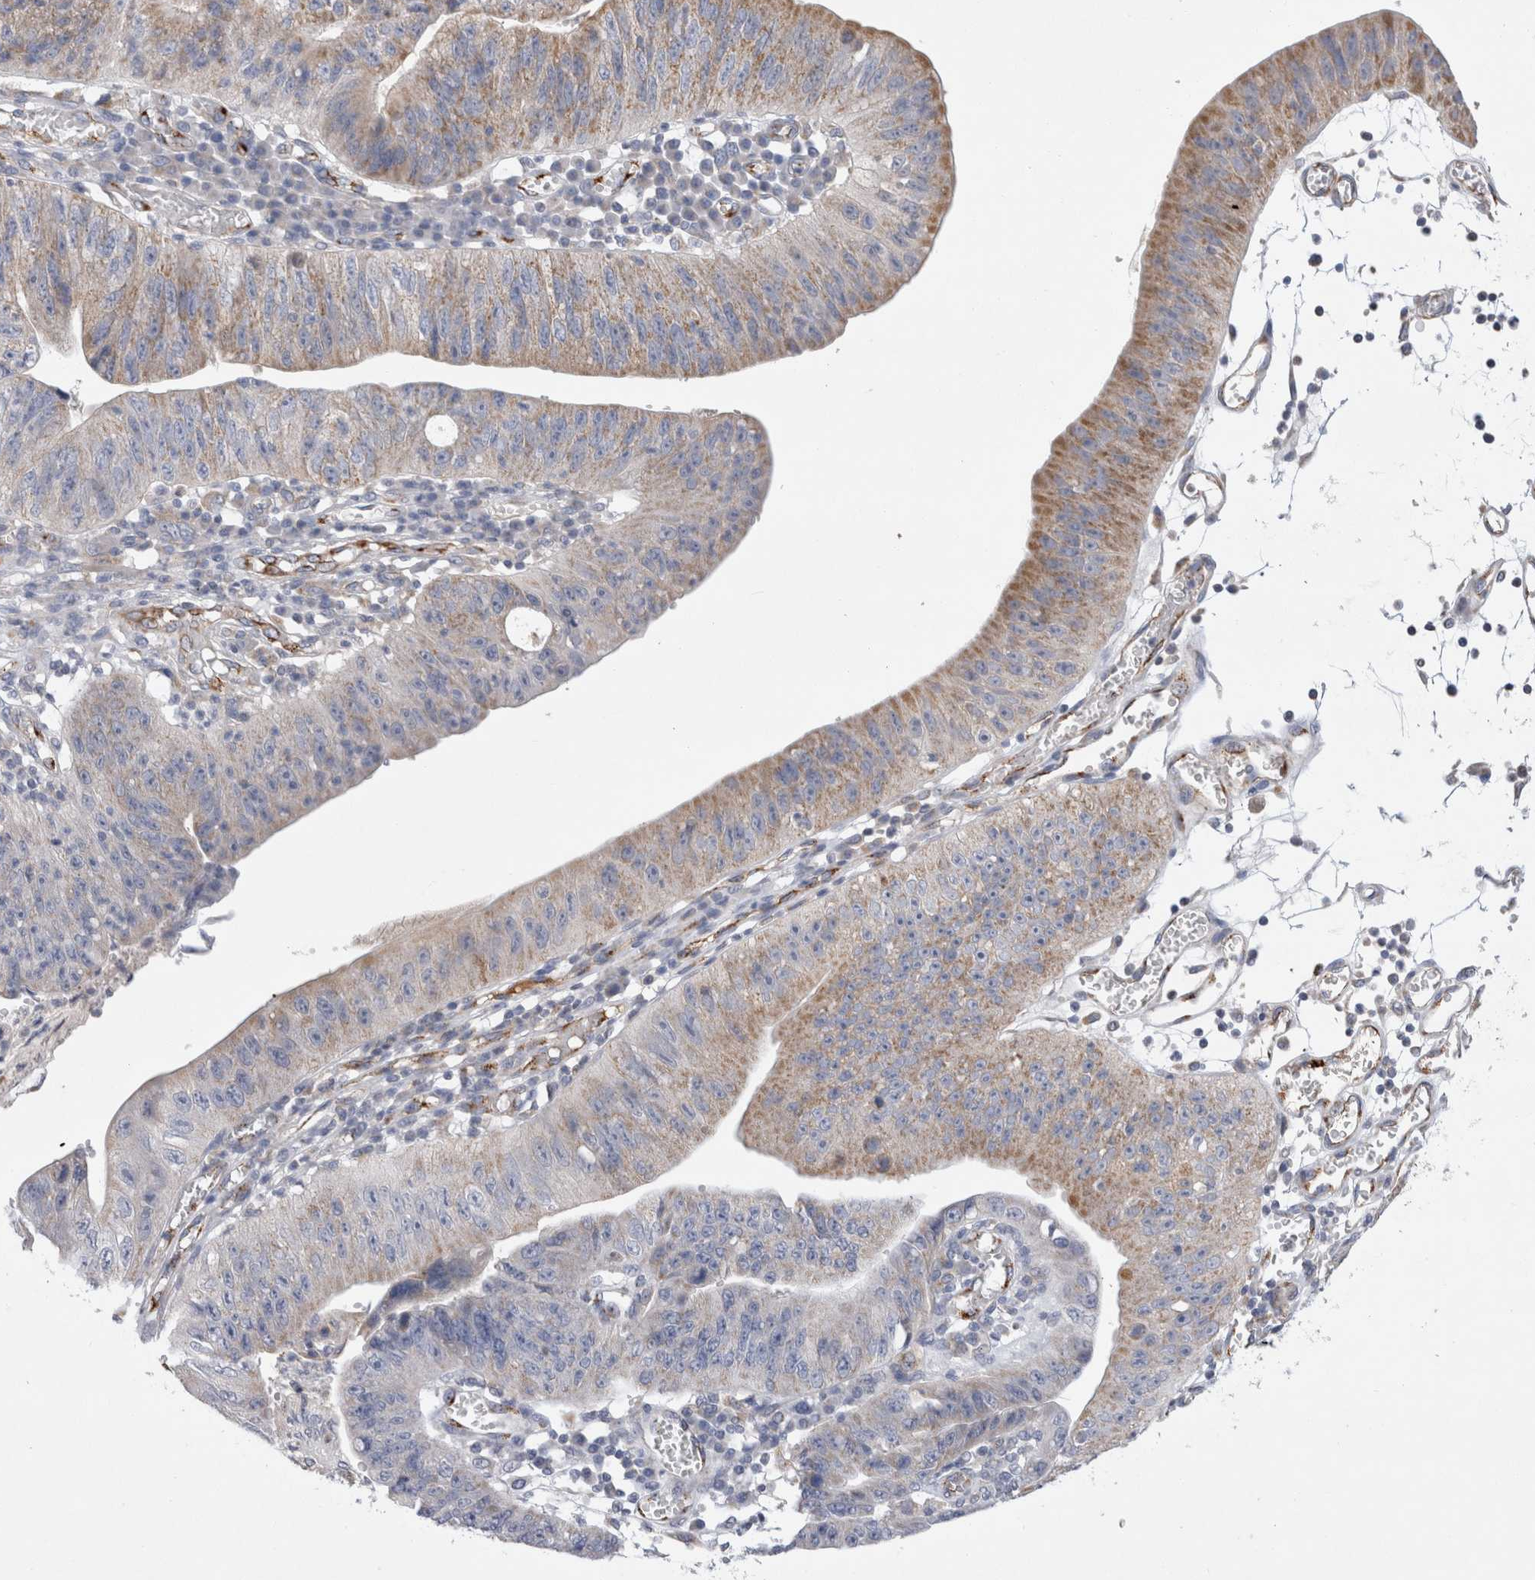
{"staining": {"intensity": "strong", "quantity": "25%-75%", "location": "cytoplasmic/membranous"}, "tissue": "stomach cancer", "cell_type": "Tumor cells", "image_type": "cancer", "snomed": [{"axis": "morphology", "description": "Adenocarcinoma, NOS"}, {"axis": "topography", "description": "Stomach"}], "caption": "Human stomach adenocarcinoma stained for a protein (brown) shows strong cytoplasmic/membranous positive positivity in about 25%-75% of tumor cells.", "gene": "IARS2", "patient": {"sex": "male", "age": 59}}